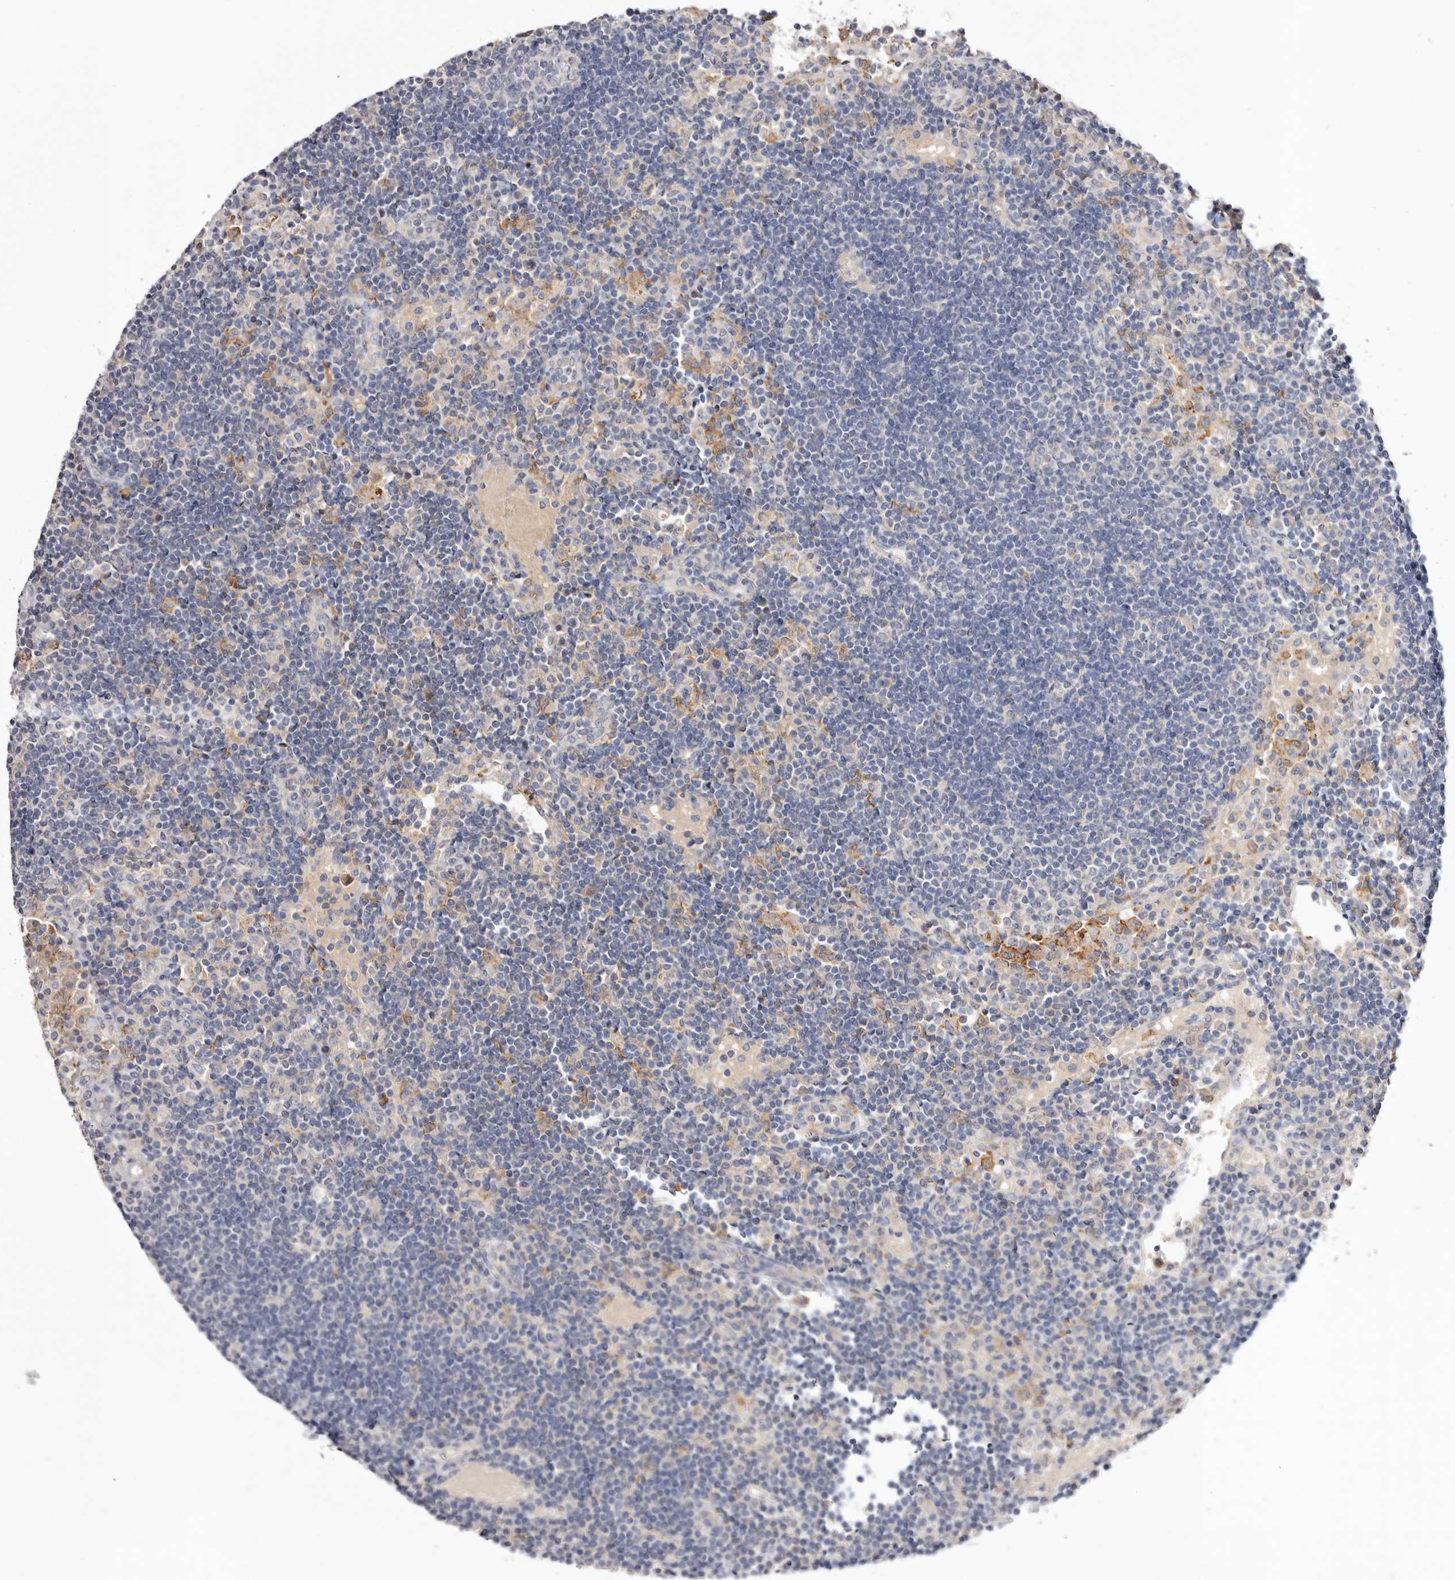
{"staining": {"intensity": "negative", "quantity": "none", "location": "none"}, "tissue": "lymph node", "cell_type": "Germinal center cells", "image_type": "normal", "snomed": [{"axis": "morphology", "description": "Normal tissue, NOS"}, {"axis": "topography", "description": "Lymph node"}], "caption": "Immunohistochemistry (IHC) of normal human lymph node exhibits no staining in germinal center cells.", "gene": "LMLN", "patient": {"sex": "female", "age": 53}}